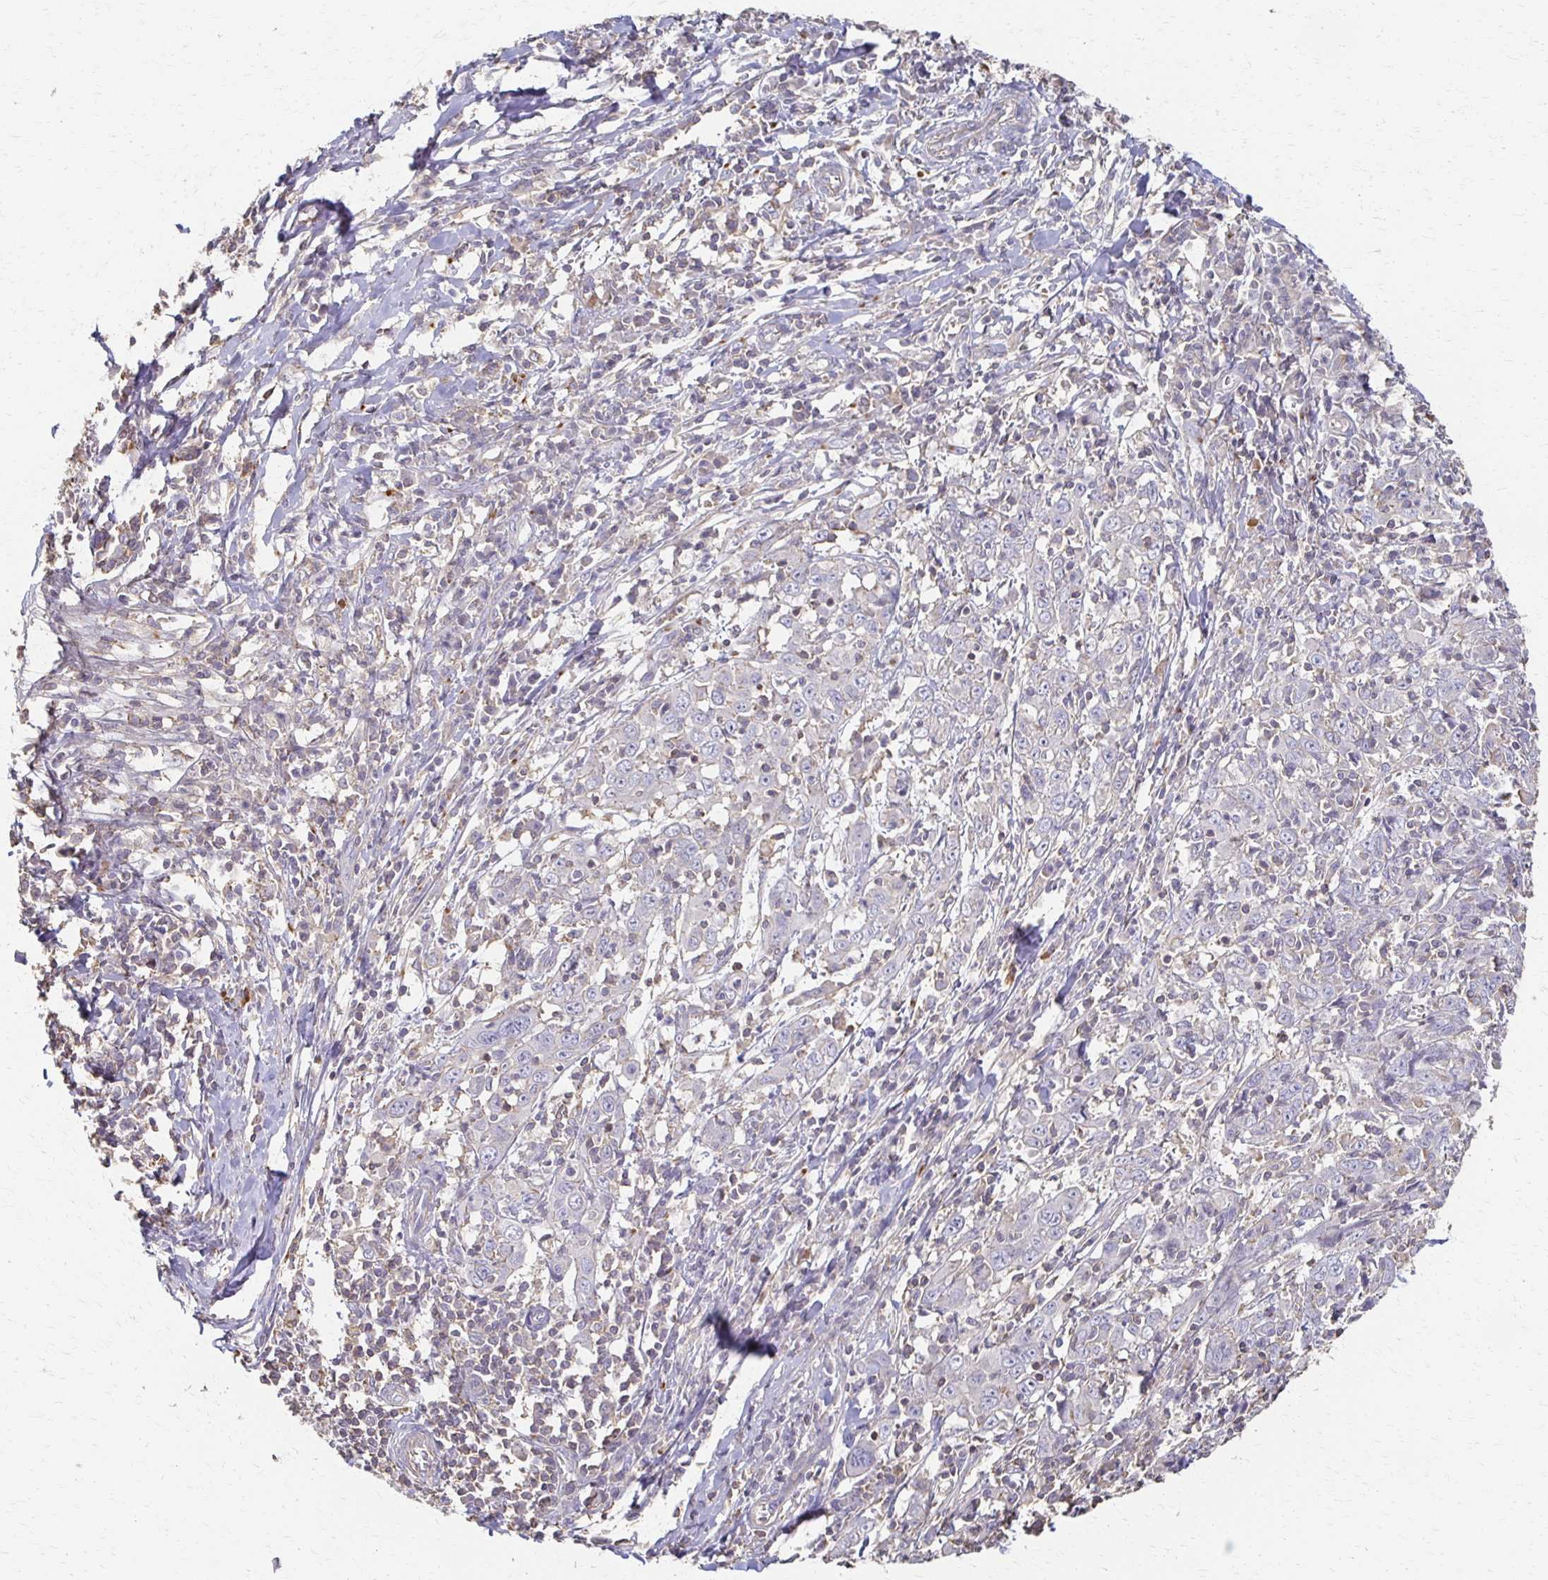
{"staining": {"intensity": "negative", "quantity": "none", "location": "none"}, "tissue": "cervical cancer", "cell_type": "Tumor cells", "image_type": "cancer", "snomed": [{"axis": "morphology", "description": "Squamous cell carcinoma, NOS"}, {"axis": "topography", "description": "Cervix"}], "caption": "IHC of cervical cancer demonstrates no staining in tumor cells.", "gene": "C1QTNF7", "patient": {"sex": "female", "age": 46}}